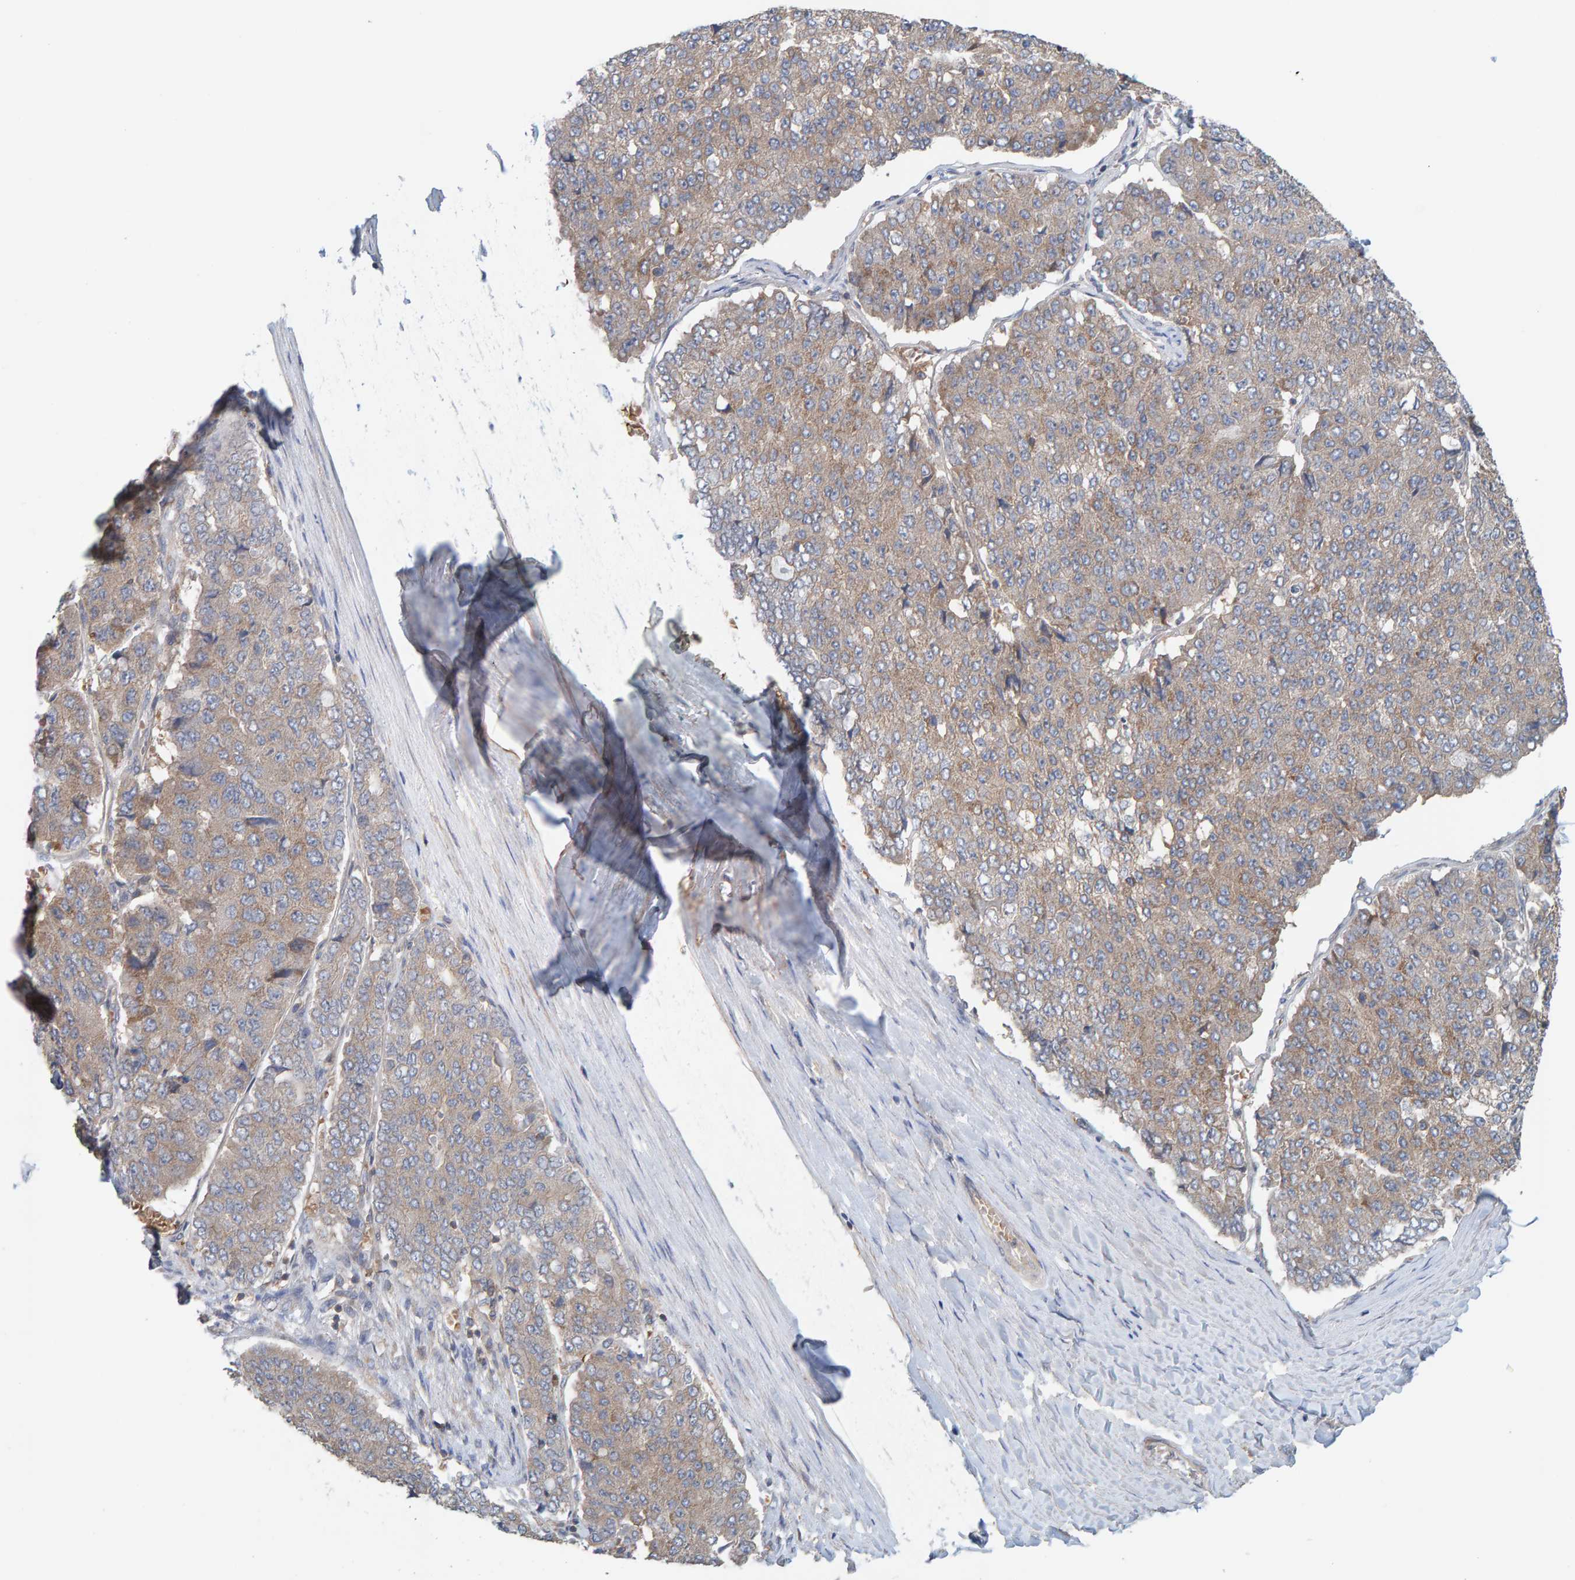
{"staining": {"intensity": "weak", "quantity": "25%-75%", "location": "cytoplasmic/membranous"}, "tissue": "pancreatic cancer", "cell_type": "Tumor cells", "image_type": "cancer", "snomed": [{"axis": "morphology", "description": "Adenocarcinoma, NOS"}, {"axis": "topography", "description": "Pancreas"}], "caption": "Tumor cells reveal weak cytoplasmic/membranous staining in approximately 25%-75% of cells in pancreatic adenocarcinoma.", "gene": "UBAP1", "patient": {"sex": "male", "age": 50}}